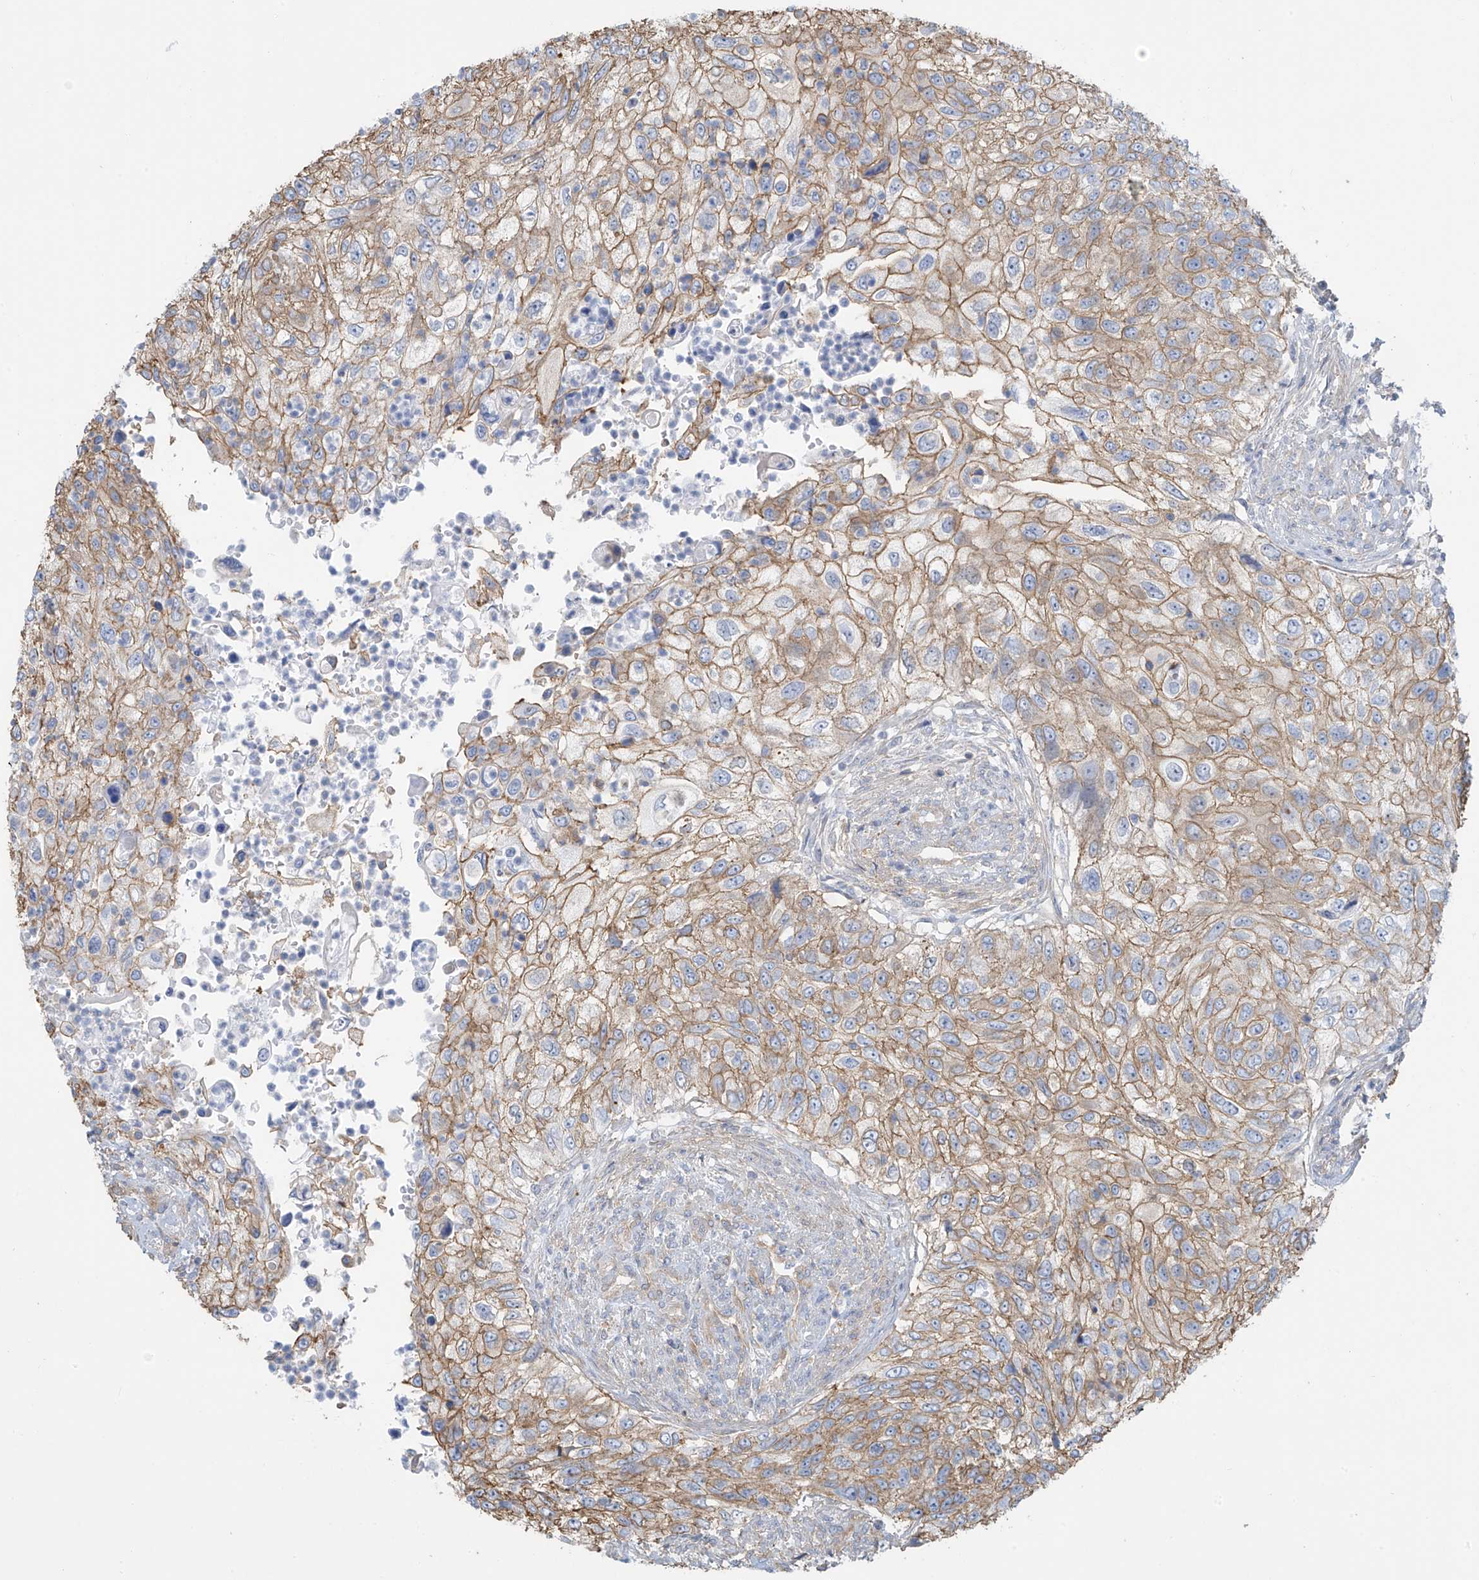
{"staining": {"intensity": "moderate", "quantity": ">75%", "location": "cytoplasmic/membranous"}, "tissue": "urothelial cancer", "cell_type": "Tumor cells", "image_type": "cancer", "snomed": [{"axis": "morphology", "description": "Urothelial carcinoma, High grade"}, {"axis": "topography", "description": "Urinary bladder"}], "caption": "A photomicrograph of human high-grade urothelial carcinoma stained for a protein demonstrates moderate cytoplasmic/membranous brown staining in tumor cells.", "gene": "ZNF846", "patient": {"sex": "female", "age": 60}}